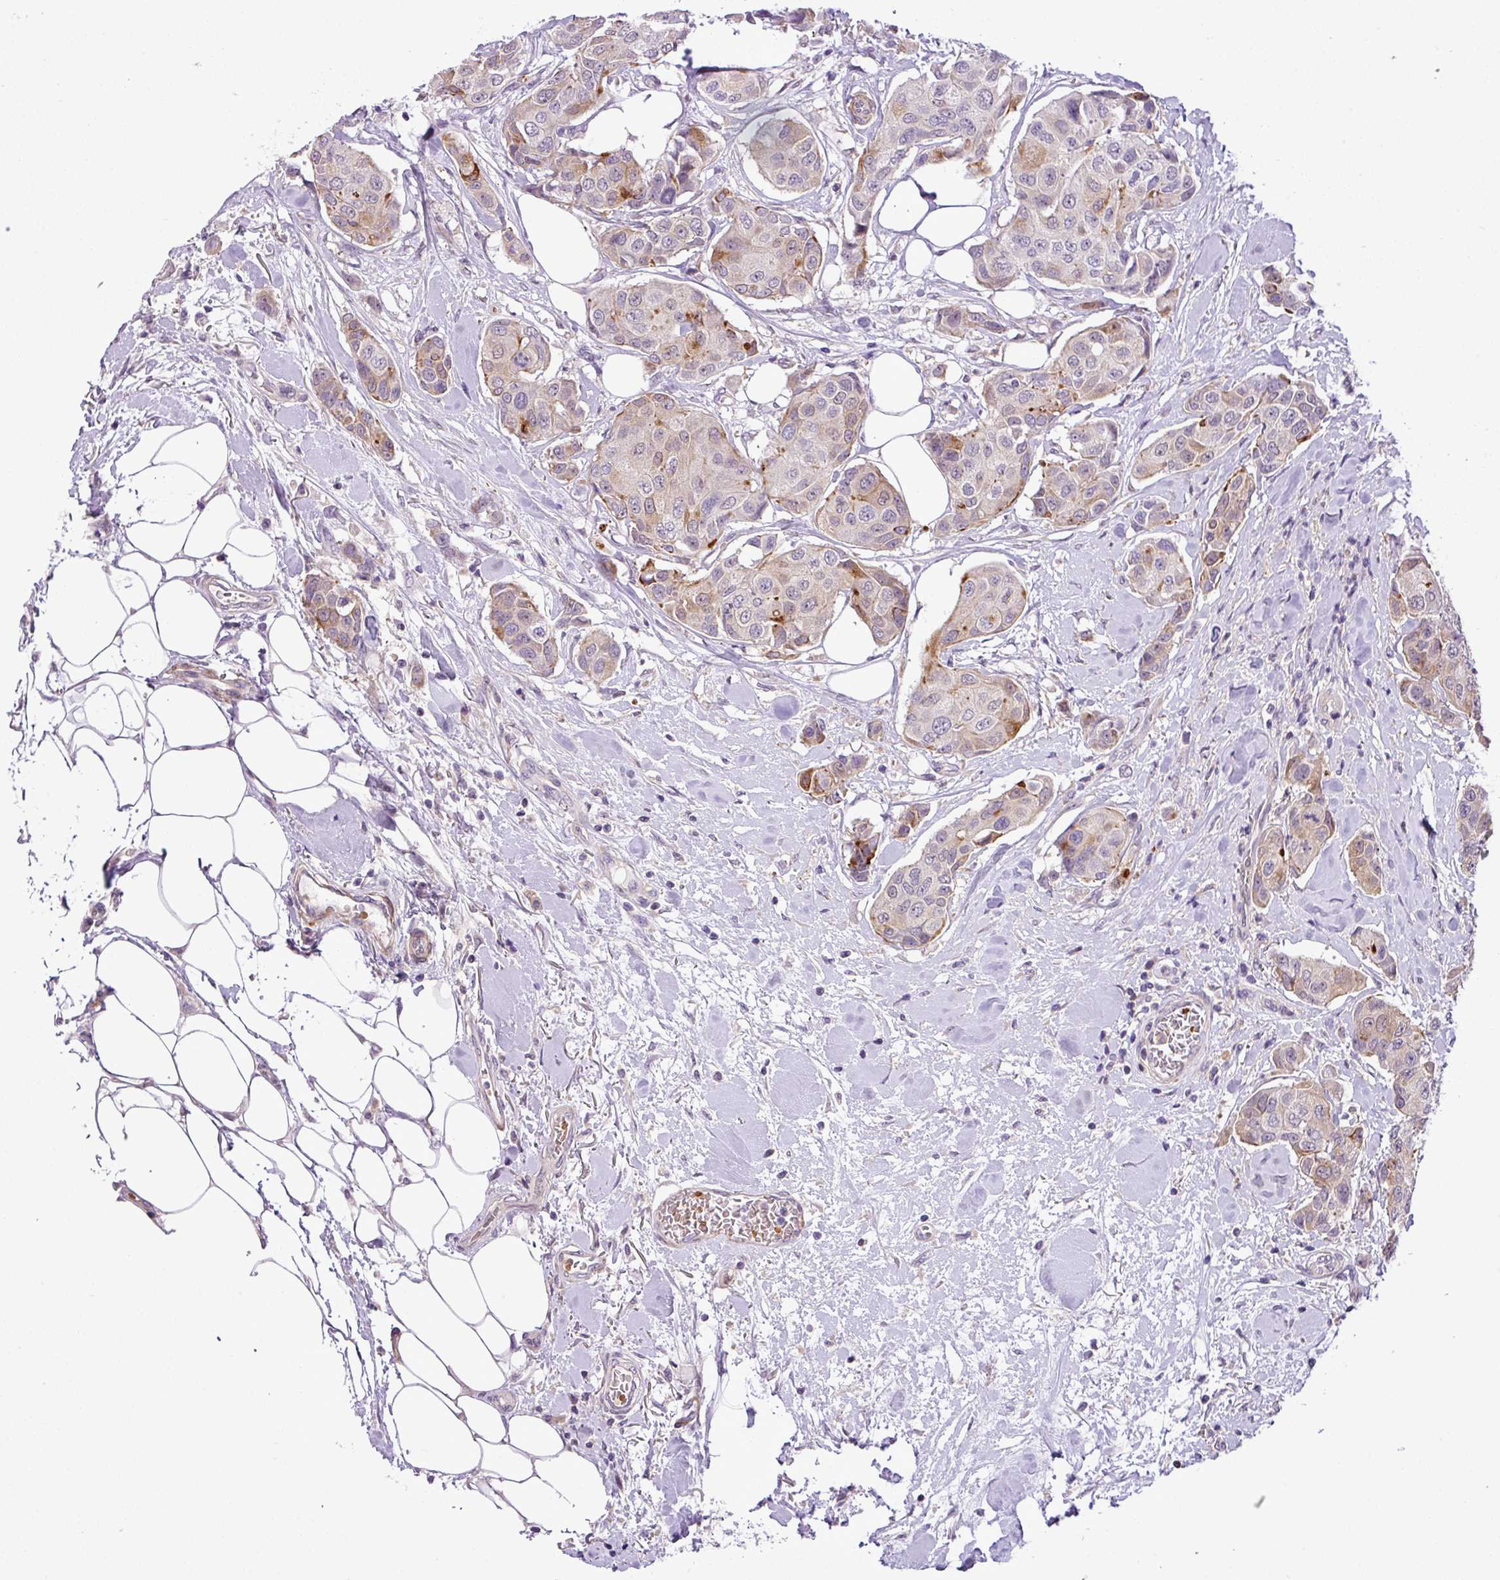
{"staining": {"intensity": "moderate", "quantity": "<25%", "location": "cytoplasmic/membranous"}, "tissue": "breast cancer", "cell_type": "Tumor cells", "image_type": "cancer", "snomed": [{"axis": "morphology", "description": "Duct carcinoma"}, {"axis": "topography", "description": "Breast"}, {"axis": "topography", "description": "Lymph node"}], "caption": "Intraductal carcinoma (breast) stained for a protein (brown) demonstrates moderate cytoplasmic/membranous positive expression in approximately <25% of tumor cells.", "gene": "NBEAL2", "patient": {"sex": "female", "age": 80}}